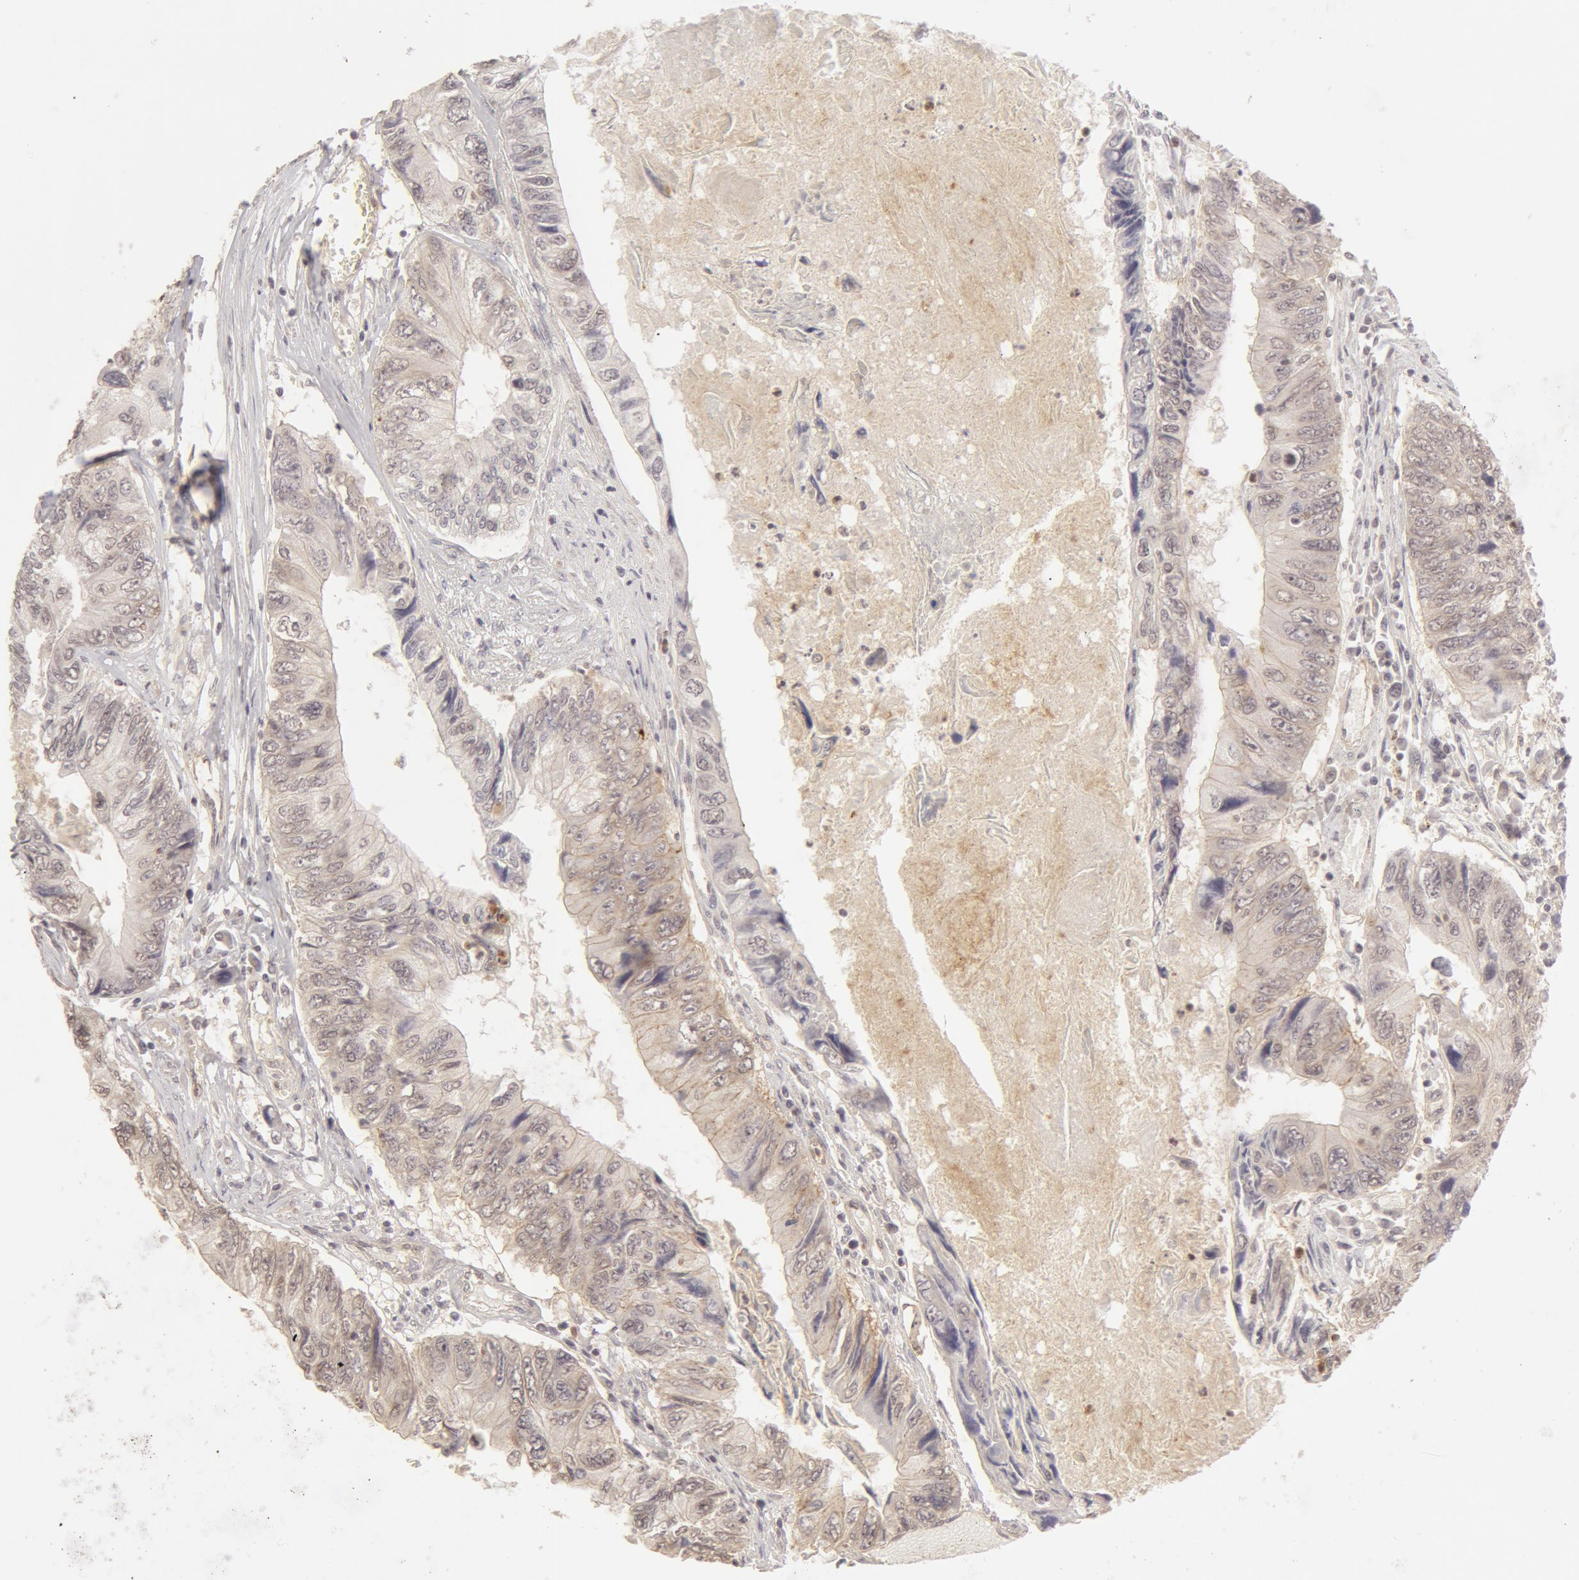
{"staining": {"intensity": "weak", "quantity": ">75%", "location": "cytoplasmic/membranous"}, "tissue": "colorectal cancer", "cell_type": "Tumor cells", "image_type": "cancer", "snomed": [{"axis": "morphology", "description": "Adenocarcinoma, NOS"}, {"axis": "topography", "description": "Rectum"}], "caption": "Approximately >75% of tumor cells in colorectal adenocarcinoma display weak cytoplasmic/membranous protein positivity as visualized by brown immunohistochemical staining.", "gene": "ADAM10", "patient": {"sex": "female", "age": 82}}